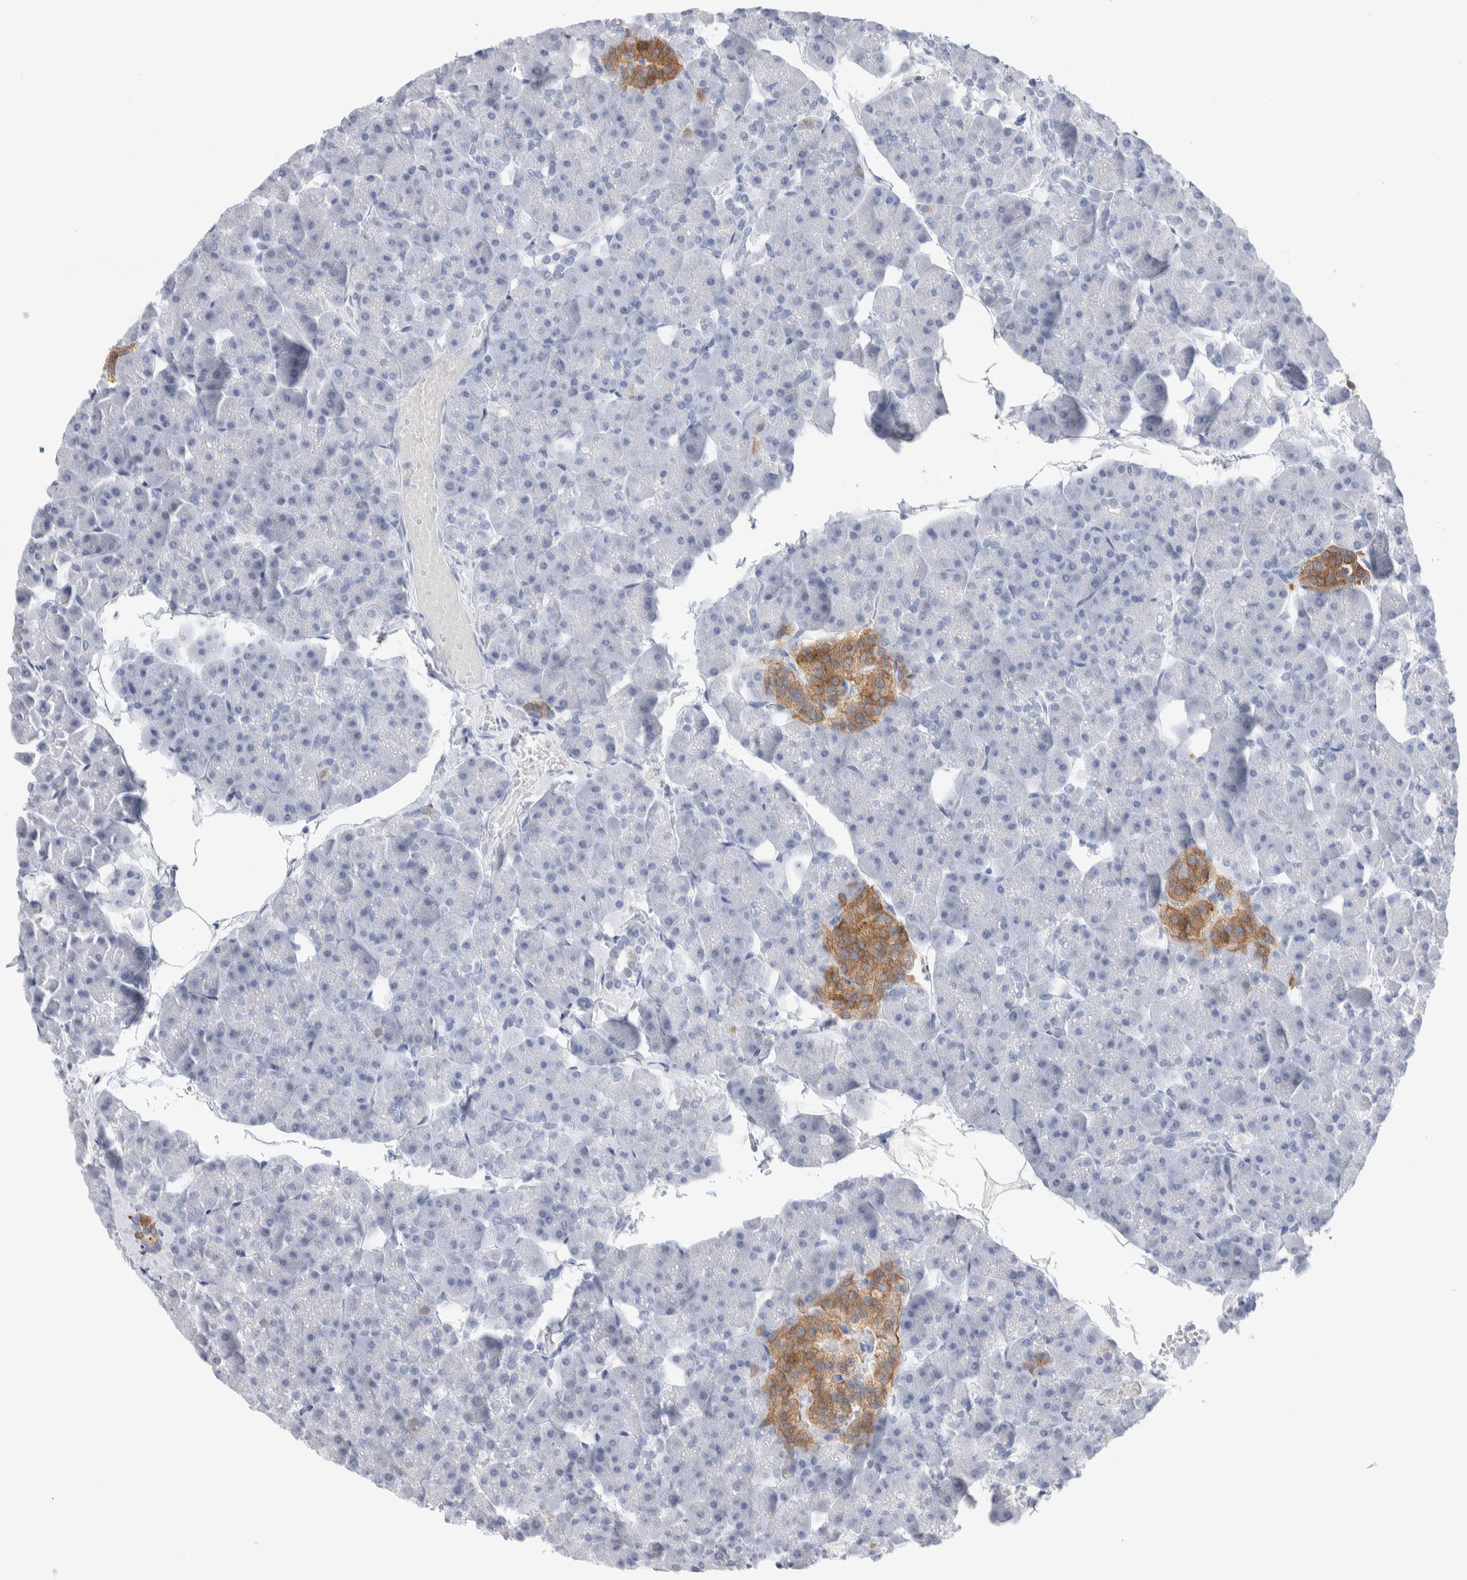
{"staining": {"intensity": "weak", "quantity": "<25%", "location": "cytoplasmic/membranous"}, "tissue": "pancreas", "cell_type": "Exocrine glandular cells", "image_type": "normal", "snomed": [{"axis": "morphology", "description": "Normal tissue, NOS"}, {"axis": "topography", "description": "Pancreas"}], "caption": "Immunohistochemistry histopathology image of normal pancreas stained for a protein (brown), which reveals no staining in exocrine glandular cells. (Stains: DAB IHC with hematoxylin counter stain, Microscopy: brightfield microscopy at high magnification).", "gene": "GDA", "patient": {"sex": "male", "age": 35}}